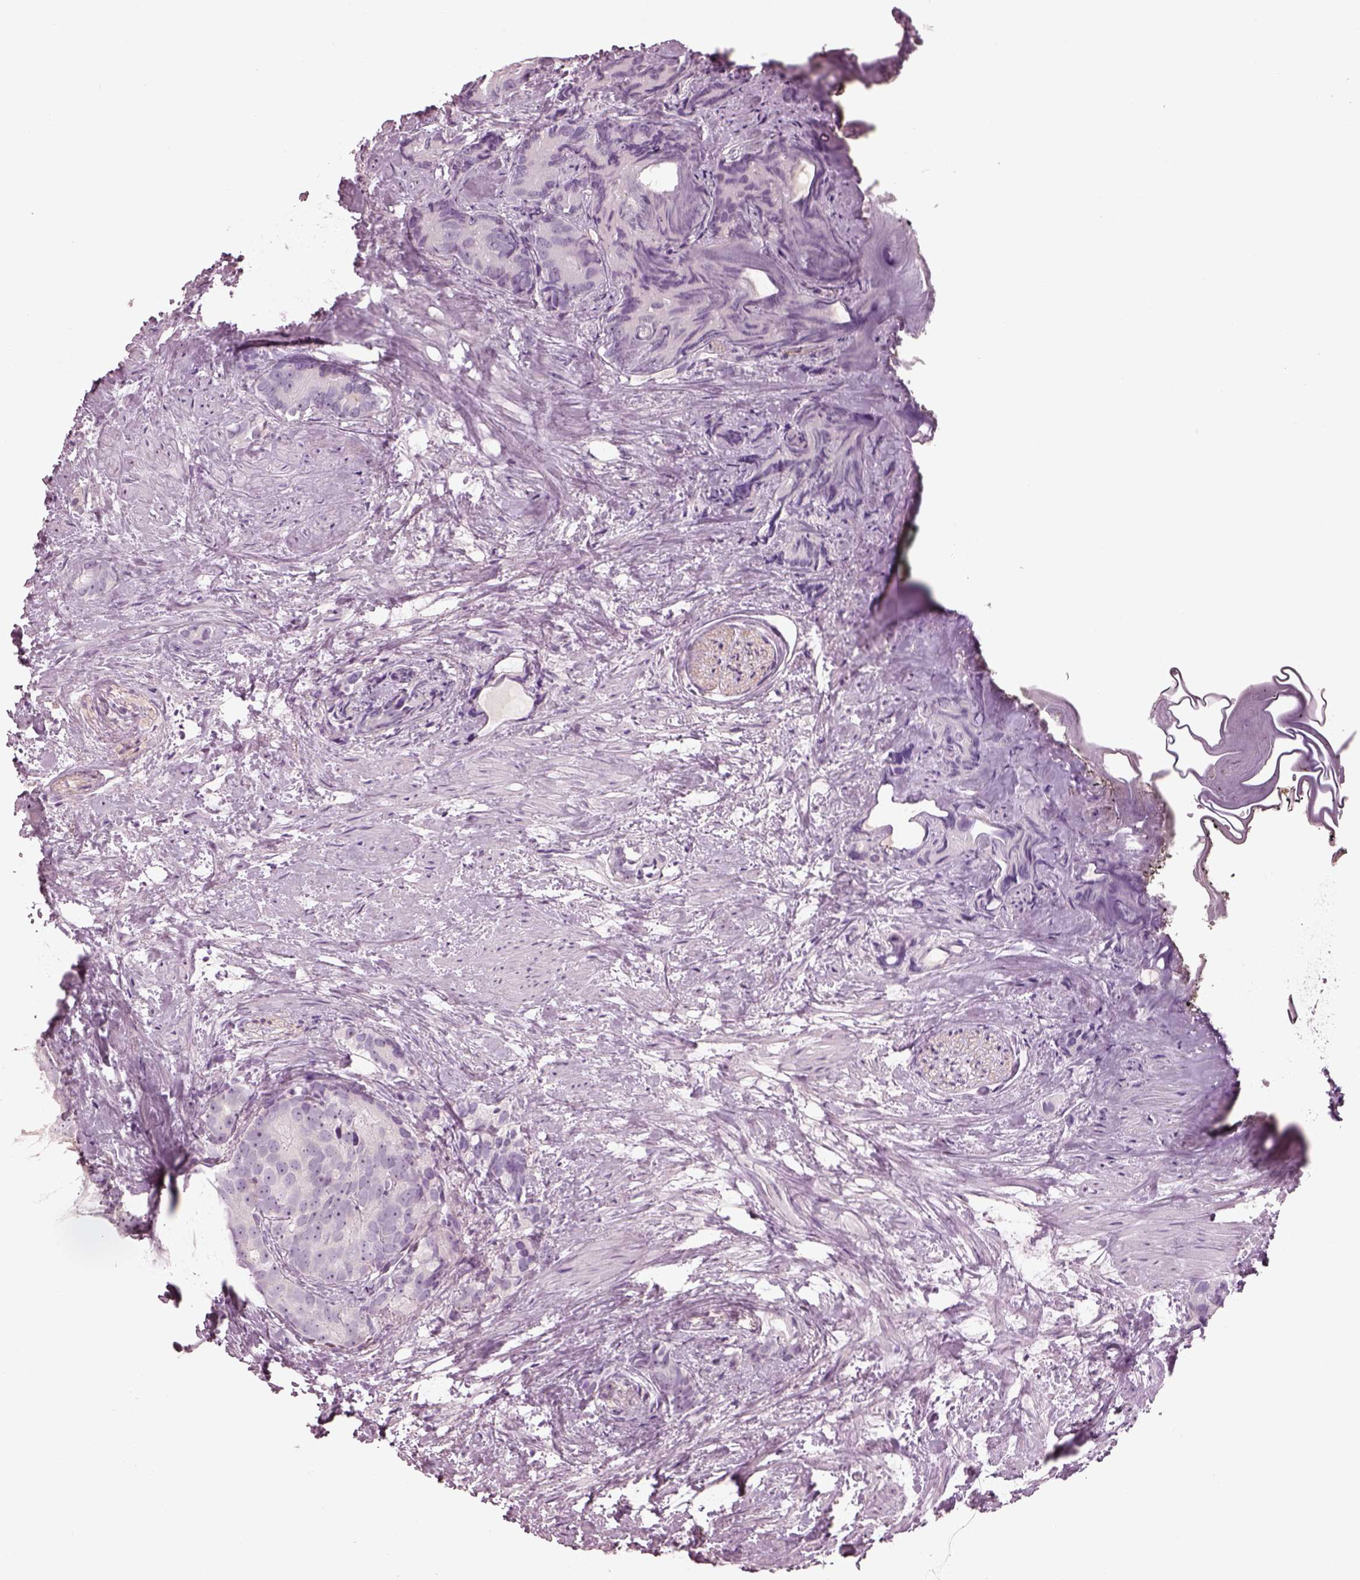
{"staining": {"intensity": "negative", "quantity": "none", "location": "none"}, "tissue": "prostate cancer", "cell_type": "Tumor cells", "image_type": "cancer", "snomed": [{"axis": "morphology", "description": "Adenocarcinoma, High grade"}, {"axis": "topography", "description": "Prostate"}], "caption": "IHC of adenocarcinoma (high-grade) (prostate) demonstrates no positivity in tumor cells.", "gene": "CACNG4", "patient": {"sex": "male", "age": 90}}